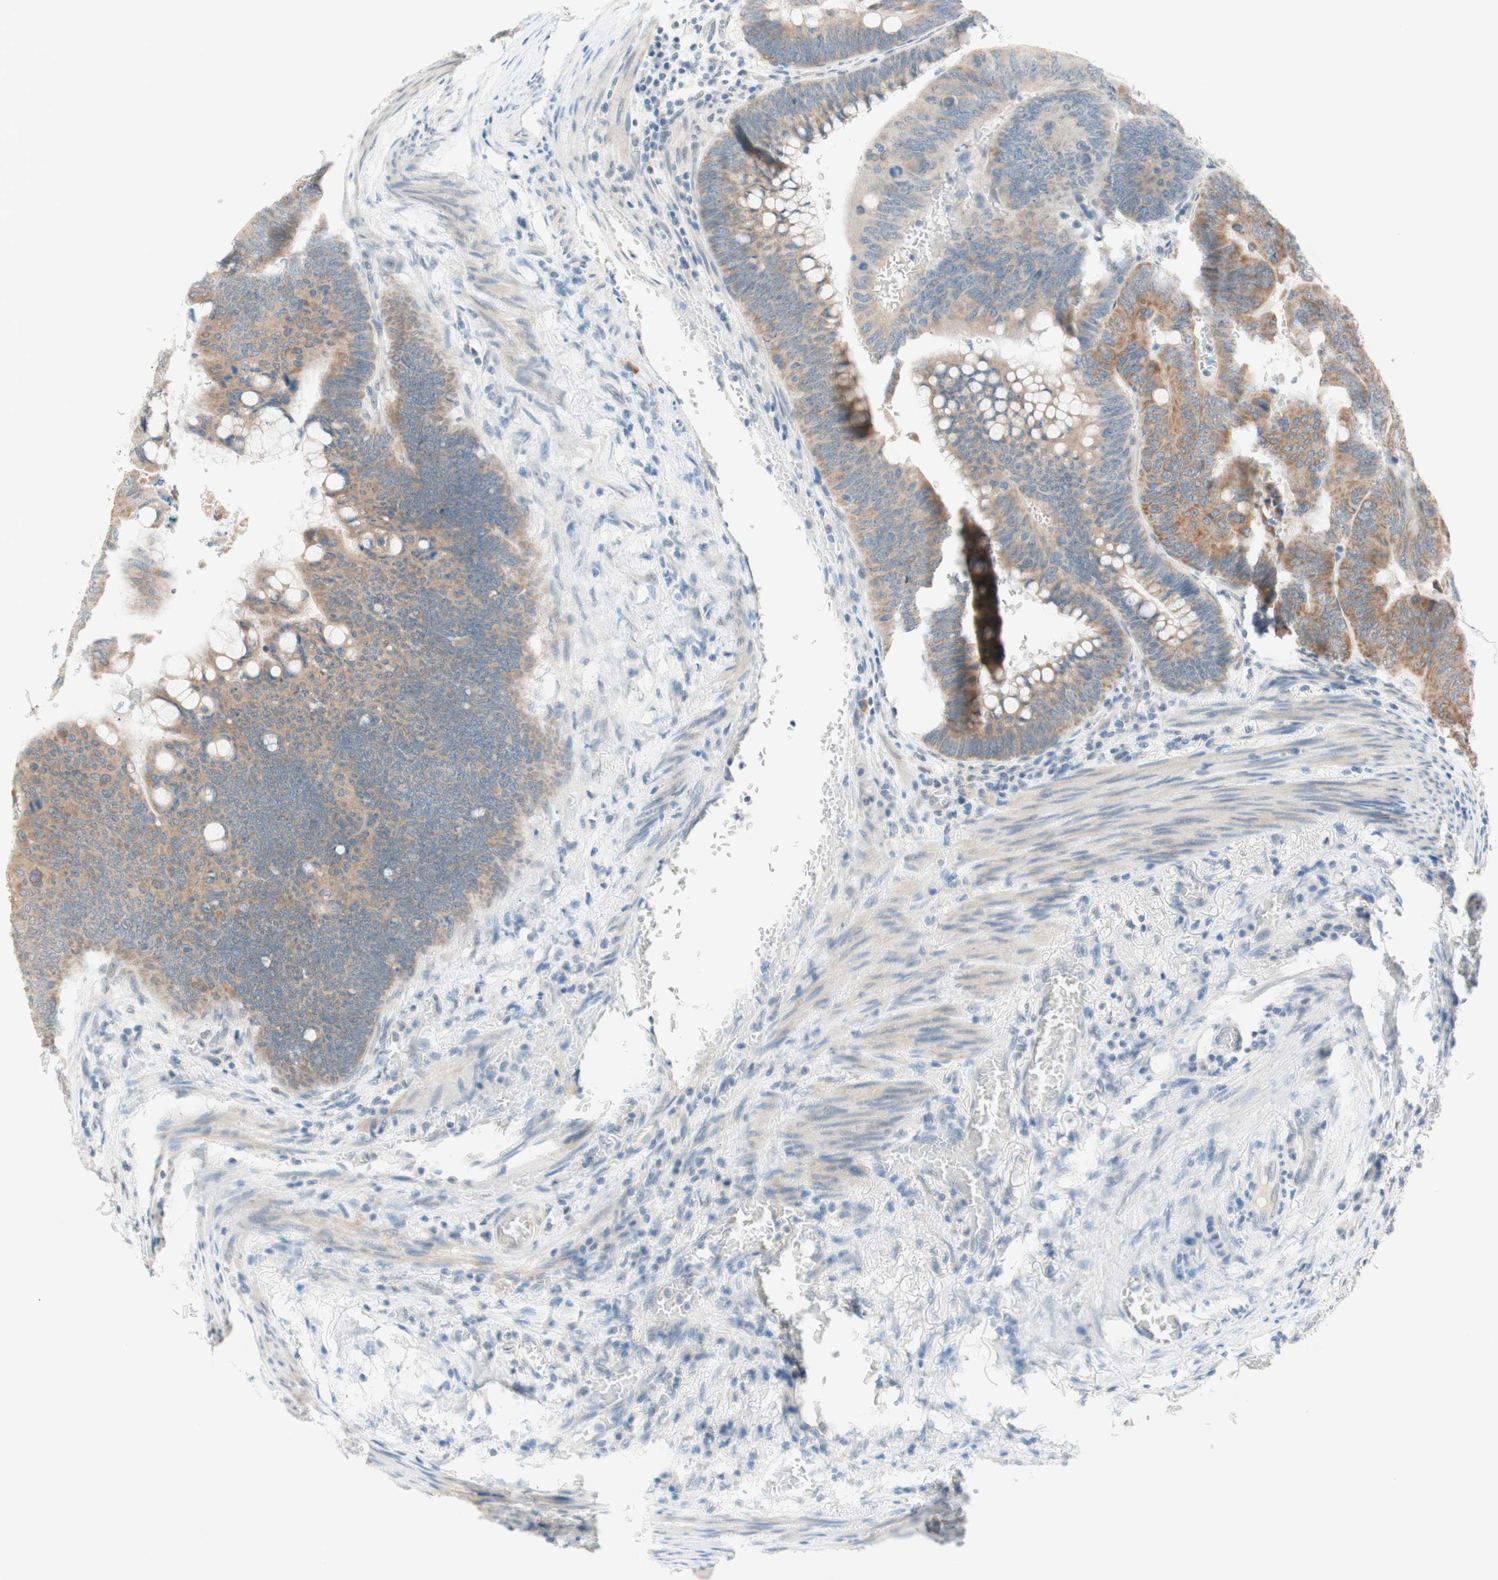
{"staining": {"intensity": "weak", "quantity": "25%-75%", "location": "cytoplasmic/membranous"}, "tissue": "colorectal cancer", "cell_type": "Tumor cells", "image_type": "cancer", "snomed": [{"axis": "morphology", "description": "Normal tissue, NOS"}, {"axis": "morphology", "description": "Adenocarcinoma, NOS"}, {"axis": "topography", "description": "Rectum"}, {"axis": "topography", "description": "Peripheral nerve tissue"}], "caption": "Immunohistochemical staining of human adenocarcinoma (colorectal) demonstrates low levels of weak cytoplasmic/membranous protein positivity in approximately 25%-75% of tumor cells.", "gene": "JPH1", "patient": {"sex": "male", "age": 92}}